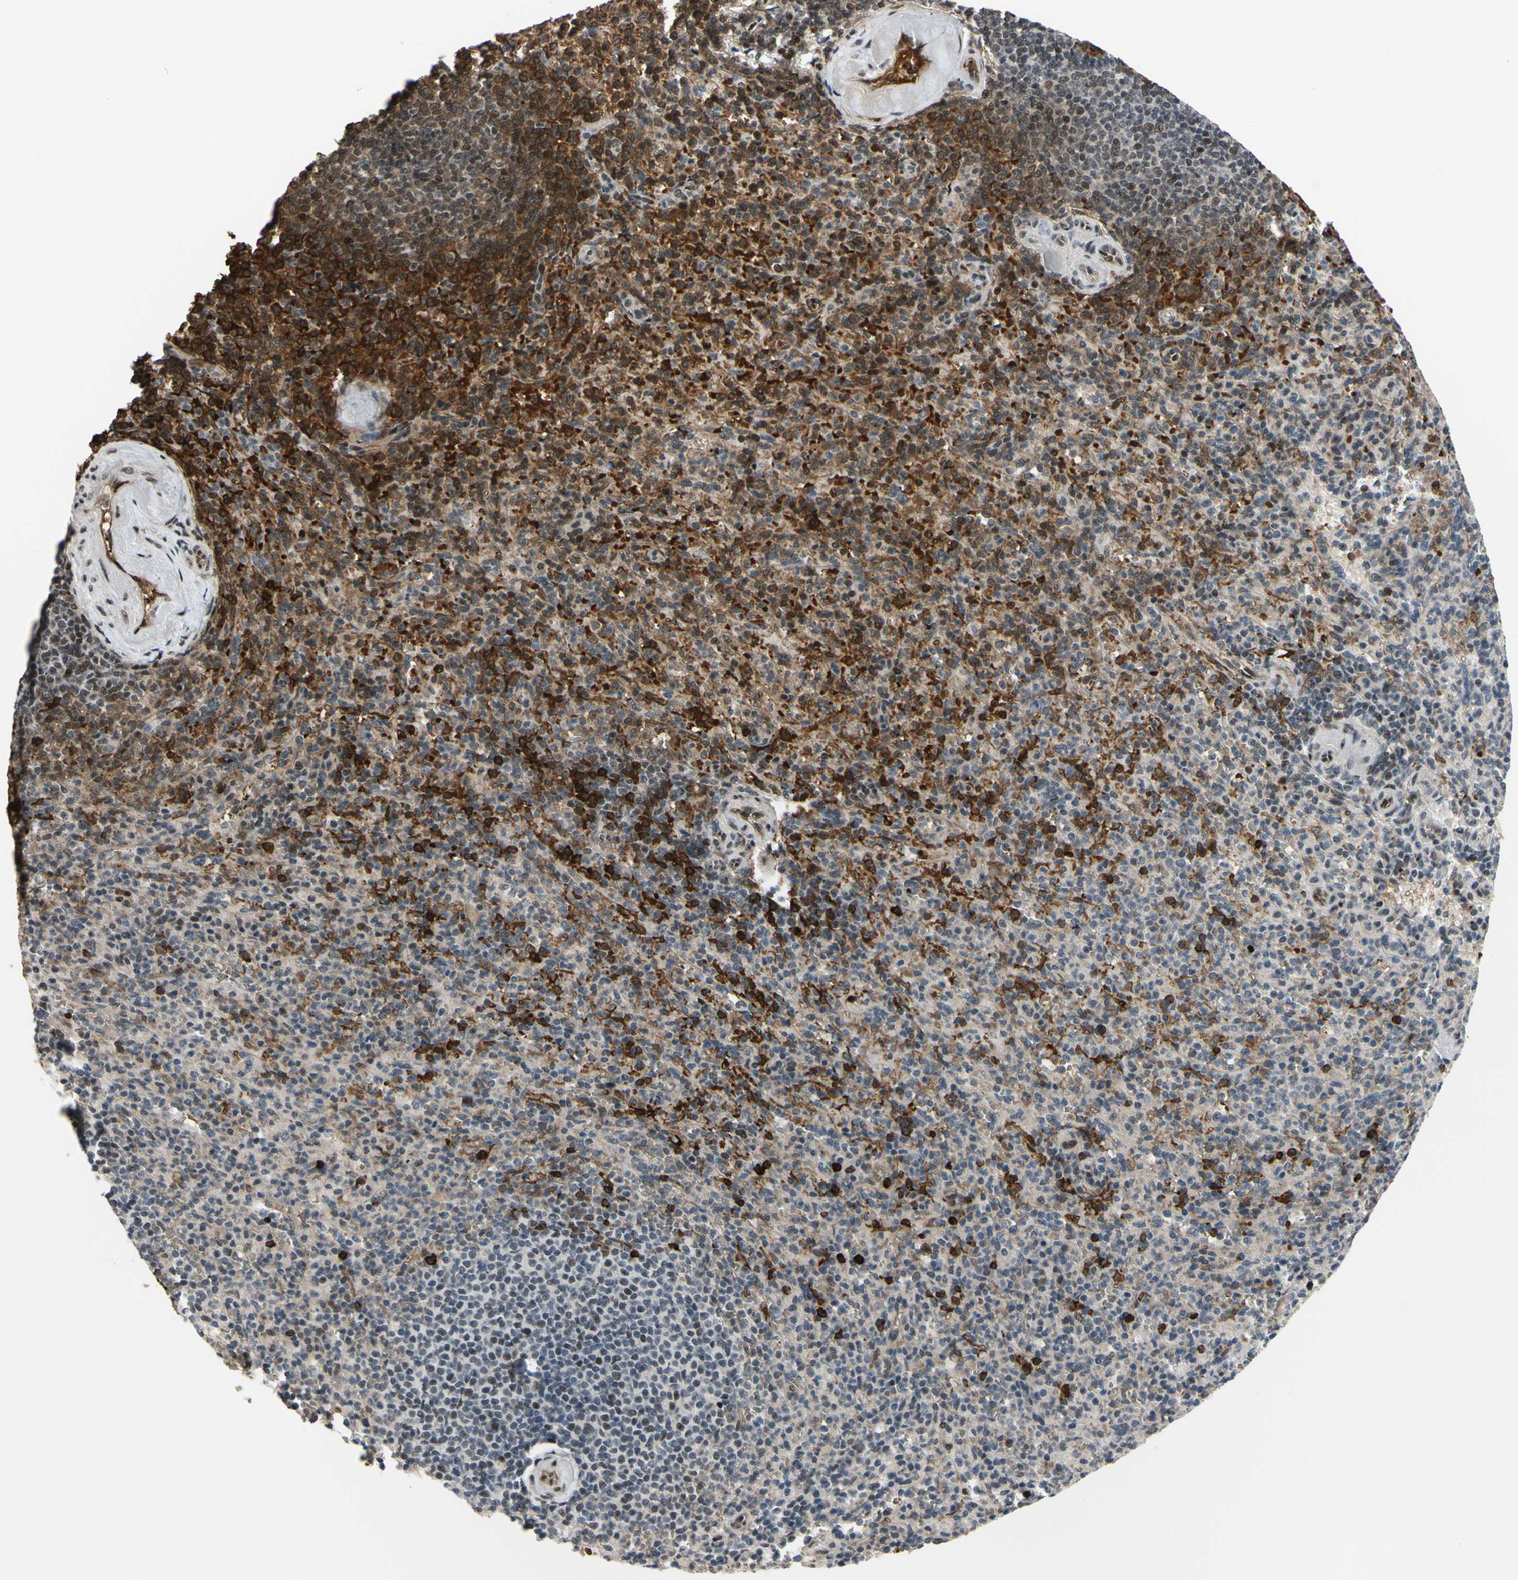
{"staining": {"intensity": "strong", "quantity": "25%-75%", "location": "cytoplasmic/membranous,nuclear"}, "tissue": "spleen", "cell_type": "Cells in red pulp", "image_type": "normal", "snomed": [{"axis": "morphology", "description": "Normal tissue, NOS"}, {"axis": "topography", "description": "Spleen"}], "caption": "Human spleen stained with a brown dye shows strong cytoplasmic/membranous,nuclear positive staining in about 25%-75% of cells in red pulp.", "gene": "THAP12", "patient": {"sex": "female", "age": 74}}